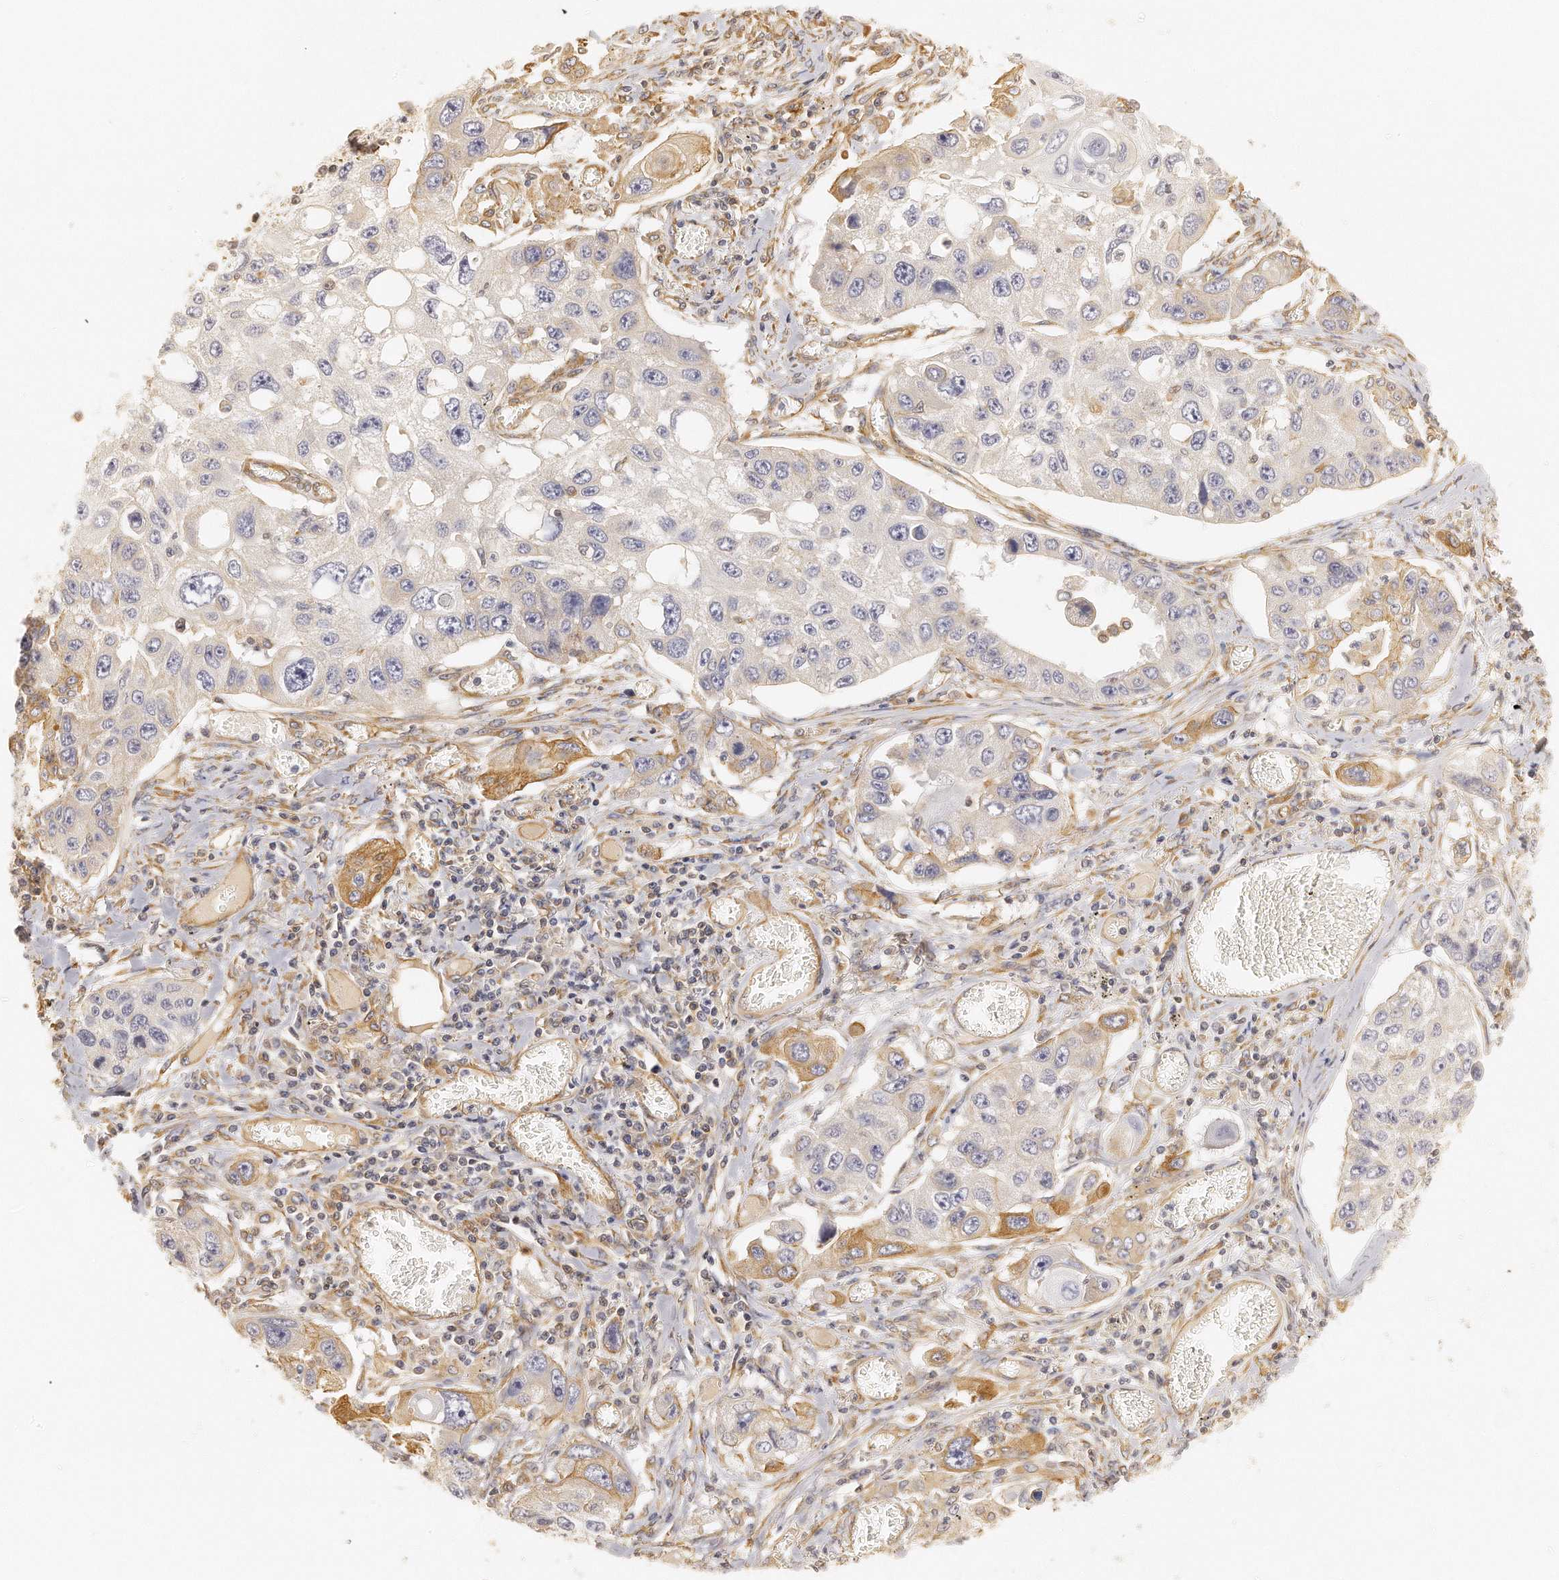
{"staining": {"intensity": "moderate", "quantity": "<25%", "location": "cytoplasmic/membranous"}, "tissue": "lung cancer", "cell_type": "Tumor cells", "image_type": "cancer", "snomed": [{"axis": "morphology", "description": "Squamous cell carcinoma, NOS"}, {"axis": "topography", "description": "Lung"}], "caption": "Brown immunohistochemical staining in human lung cancer shows moderate cytoplasmic/membranous positivity in about <25% of tumor cells. (Stains: DAB (3,3'-diaminobenzidine) in brown, nuclei in blue, Microscopy: brightfield microscopy at high magnification).", "gene": "CHST7", "patient": {"sex": "male", "age": 71}}